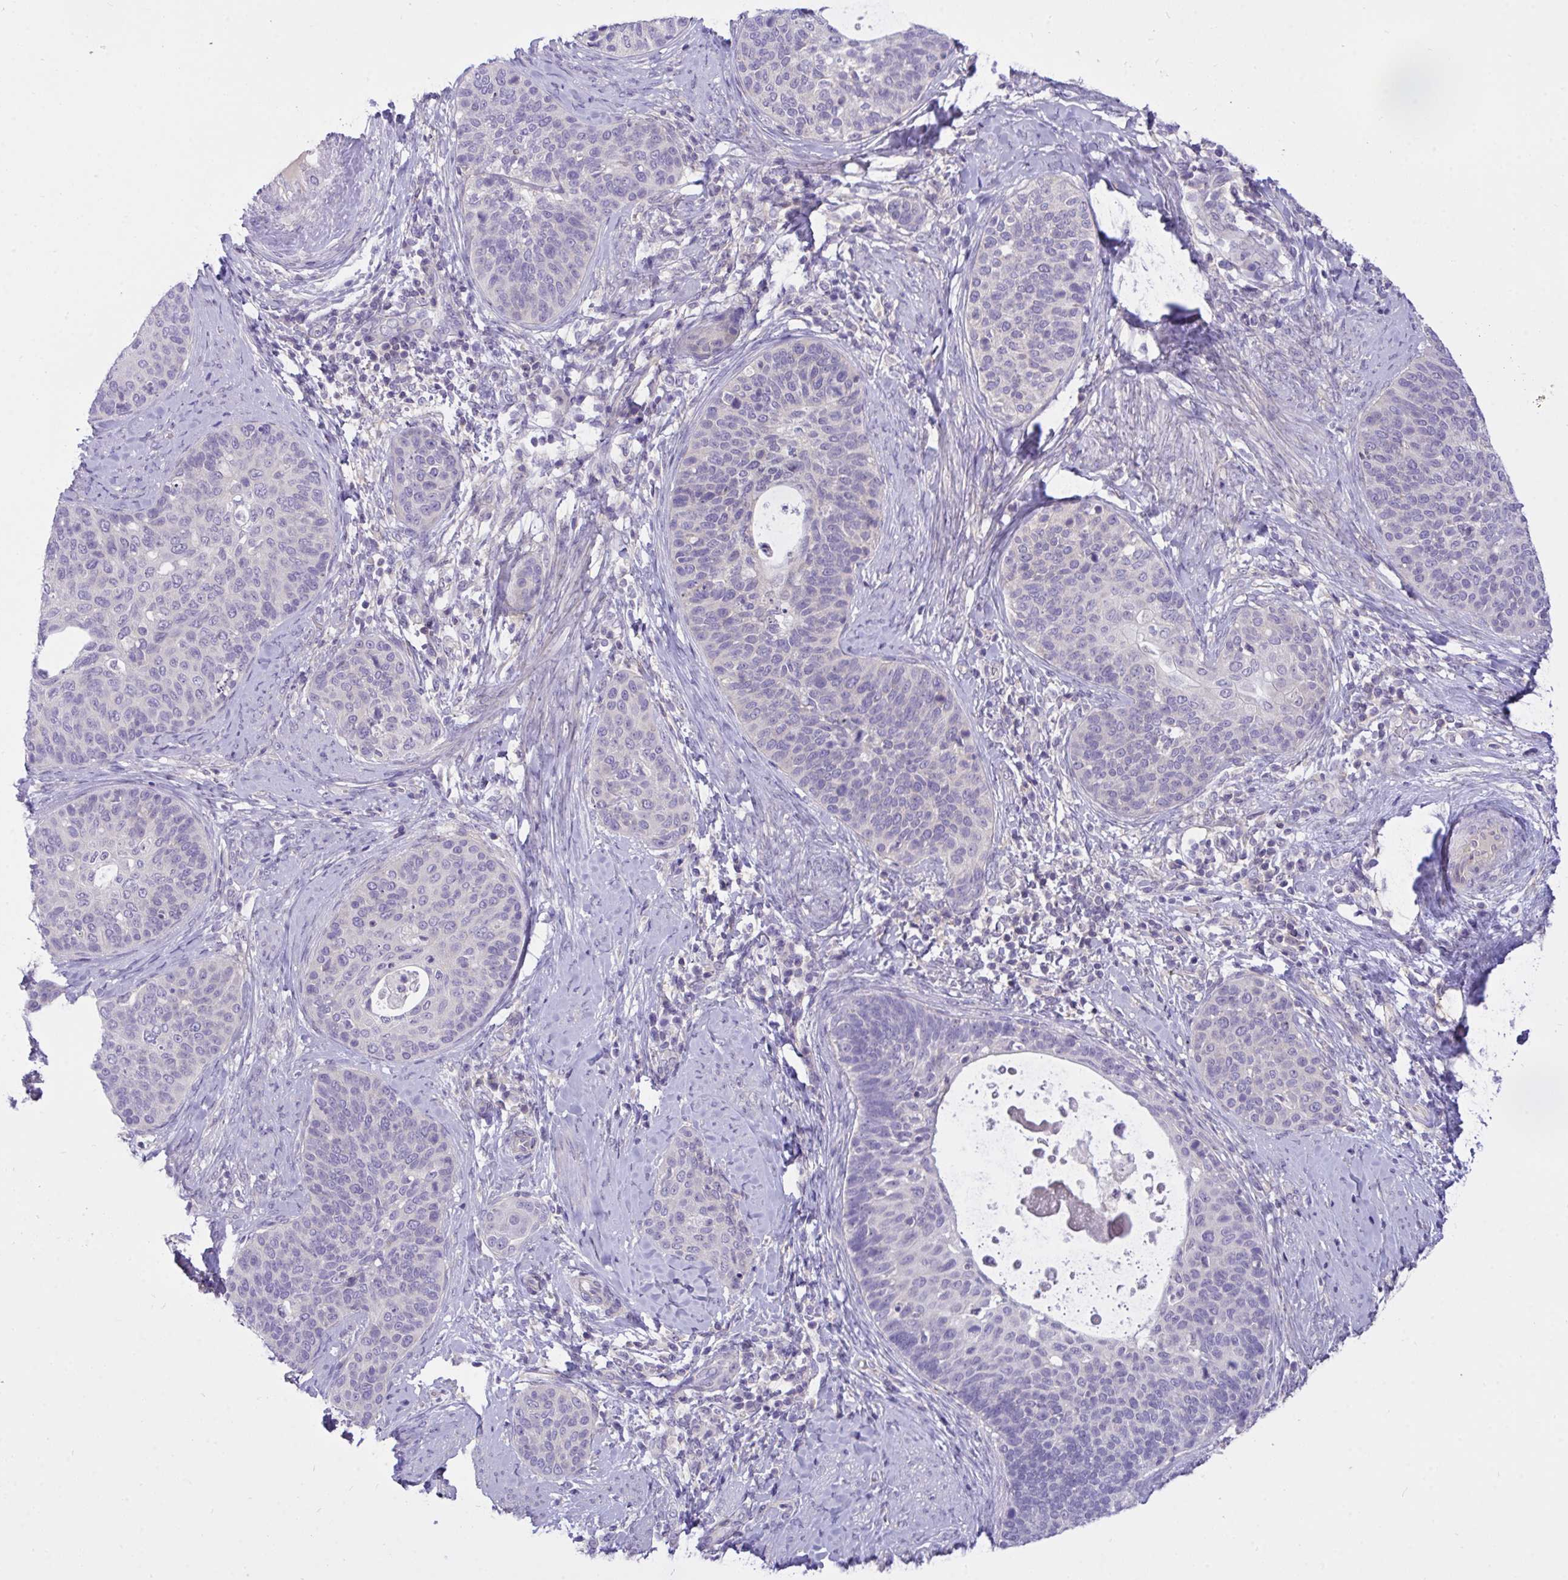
{"staining": {"intensity": "negative", "quantity": "none", "location": "none"}, "tissue": "cervical cancer", "cell_type": "Tumor cells", "image_type": "cancer", "snomed": [{"axis": "morphology", "description": "Squamous cell carcinoma, NOS"}, {"axis": "topography", "description": "Cervix"}], "caption": "This photomicrograph is of cervical squamous cell carcinoma stained with IHC to label a protein in brown with the nuclei are counter-stained blue. There is no positivity in tumor cells. (DAB IHC, high magnification).", "gene": "TLN2", "patient": {"sex": "female", "age": 69}}